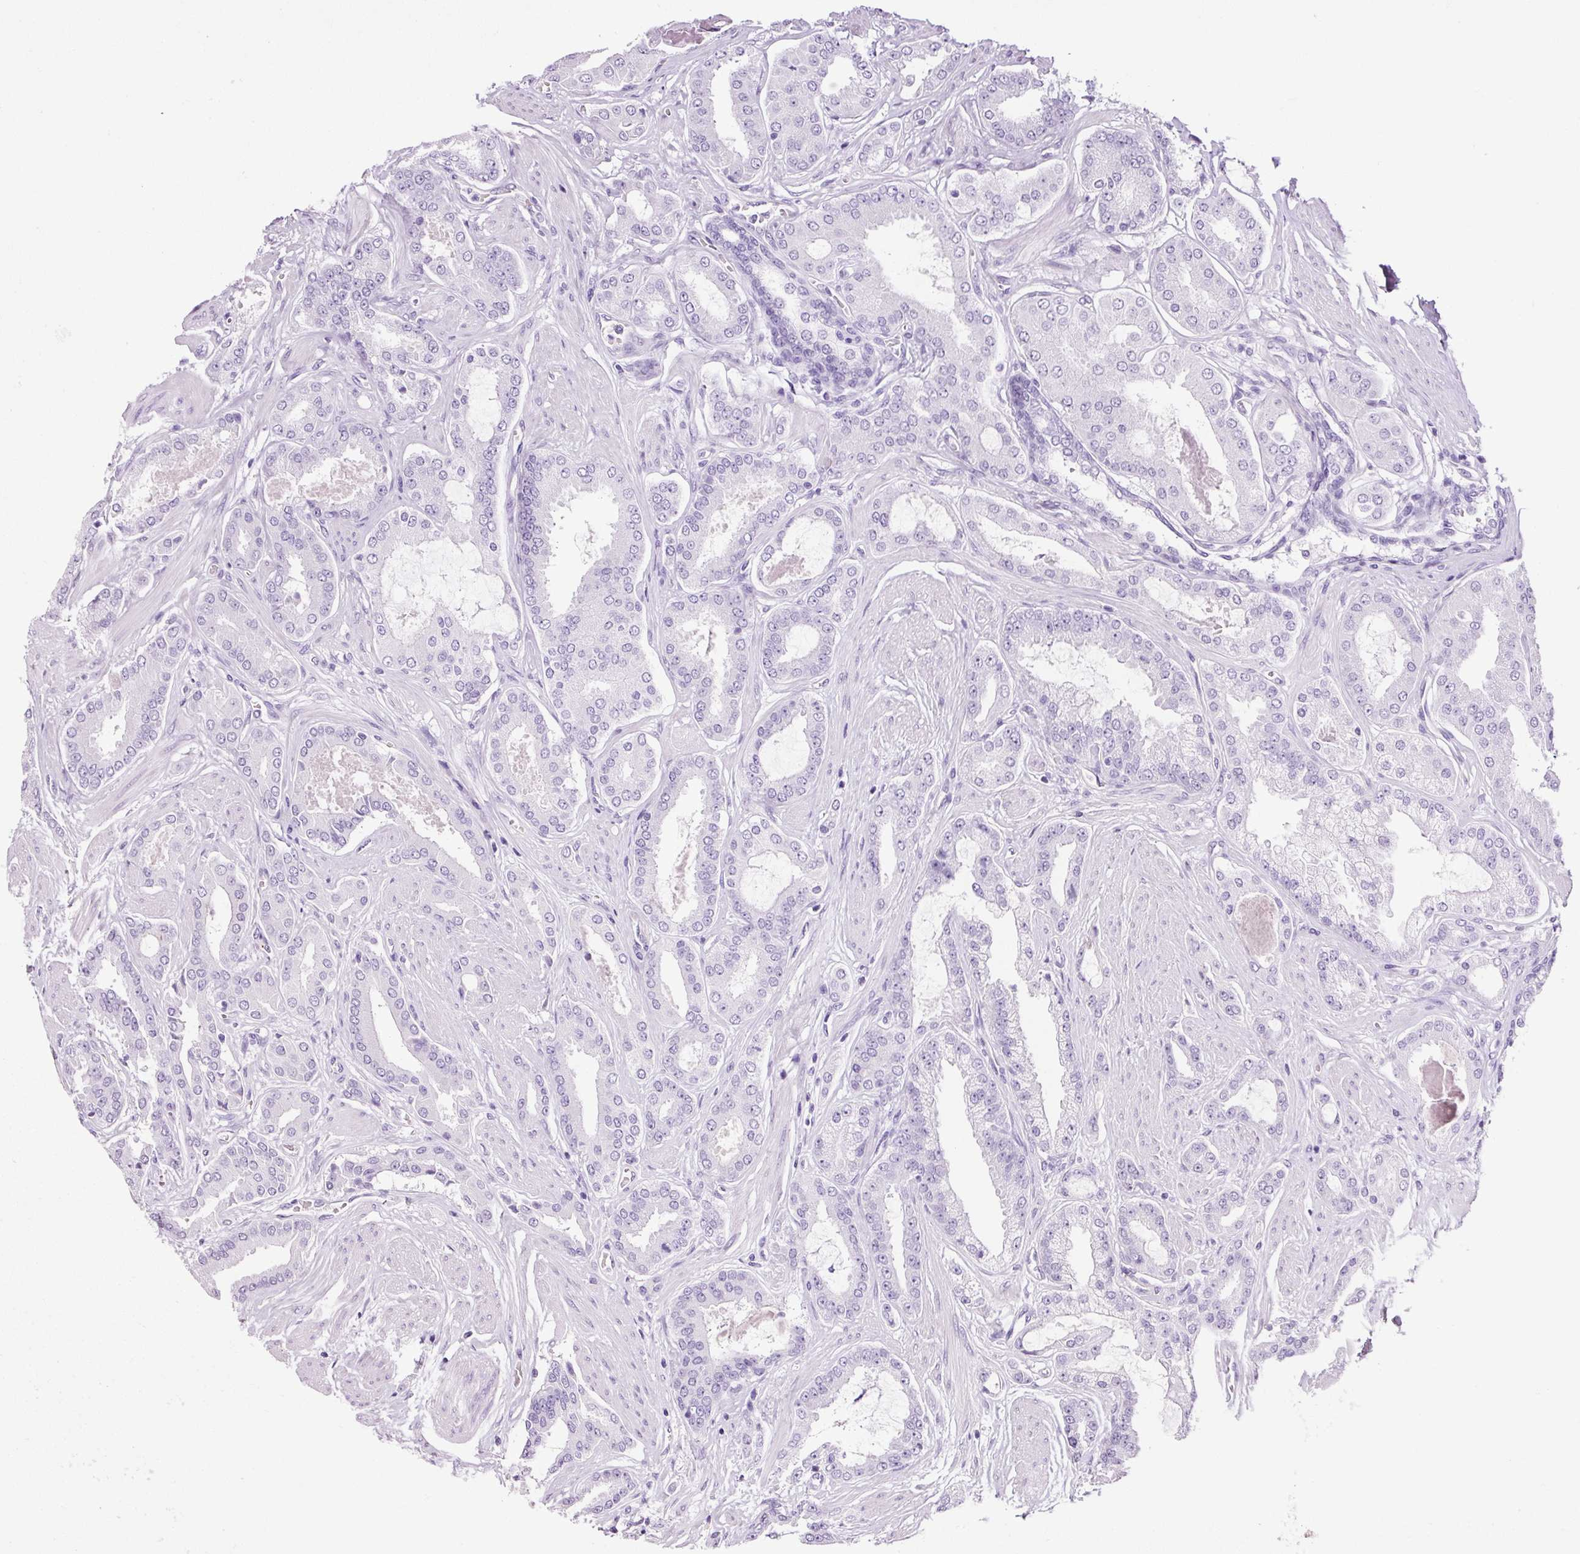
{"staining": {"intensity": "negative", "quantity": "none", "location": "none"}, "tissue": "prostate cancer", "cell_type": "Tumor cells", "image_type": "cancer", "snomed": [{"axis": "morphology", "description": "Adenocarcinoma, Low grade"}, {"axis": "topography", "description": "Prostate"}], "caption": "A micrograph of prostate cancer (low-grade adenocarcinoma) stained for a protein displays no brown staining in tumor cells.", "gene": "ADSS1", "patient": {"sex": "male", "age": 42}}